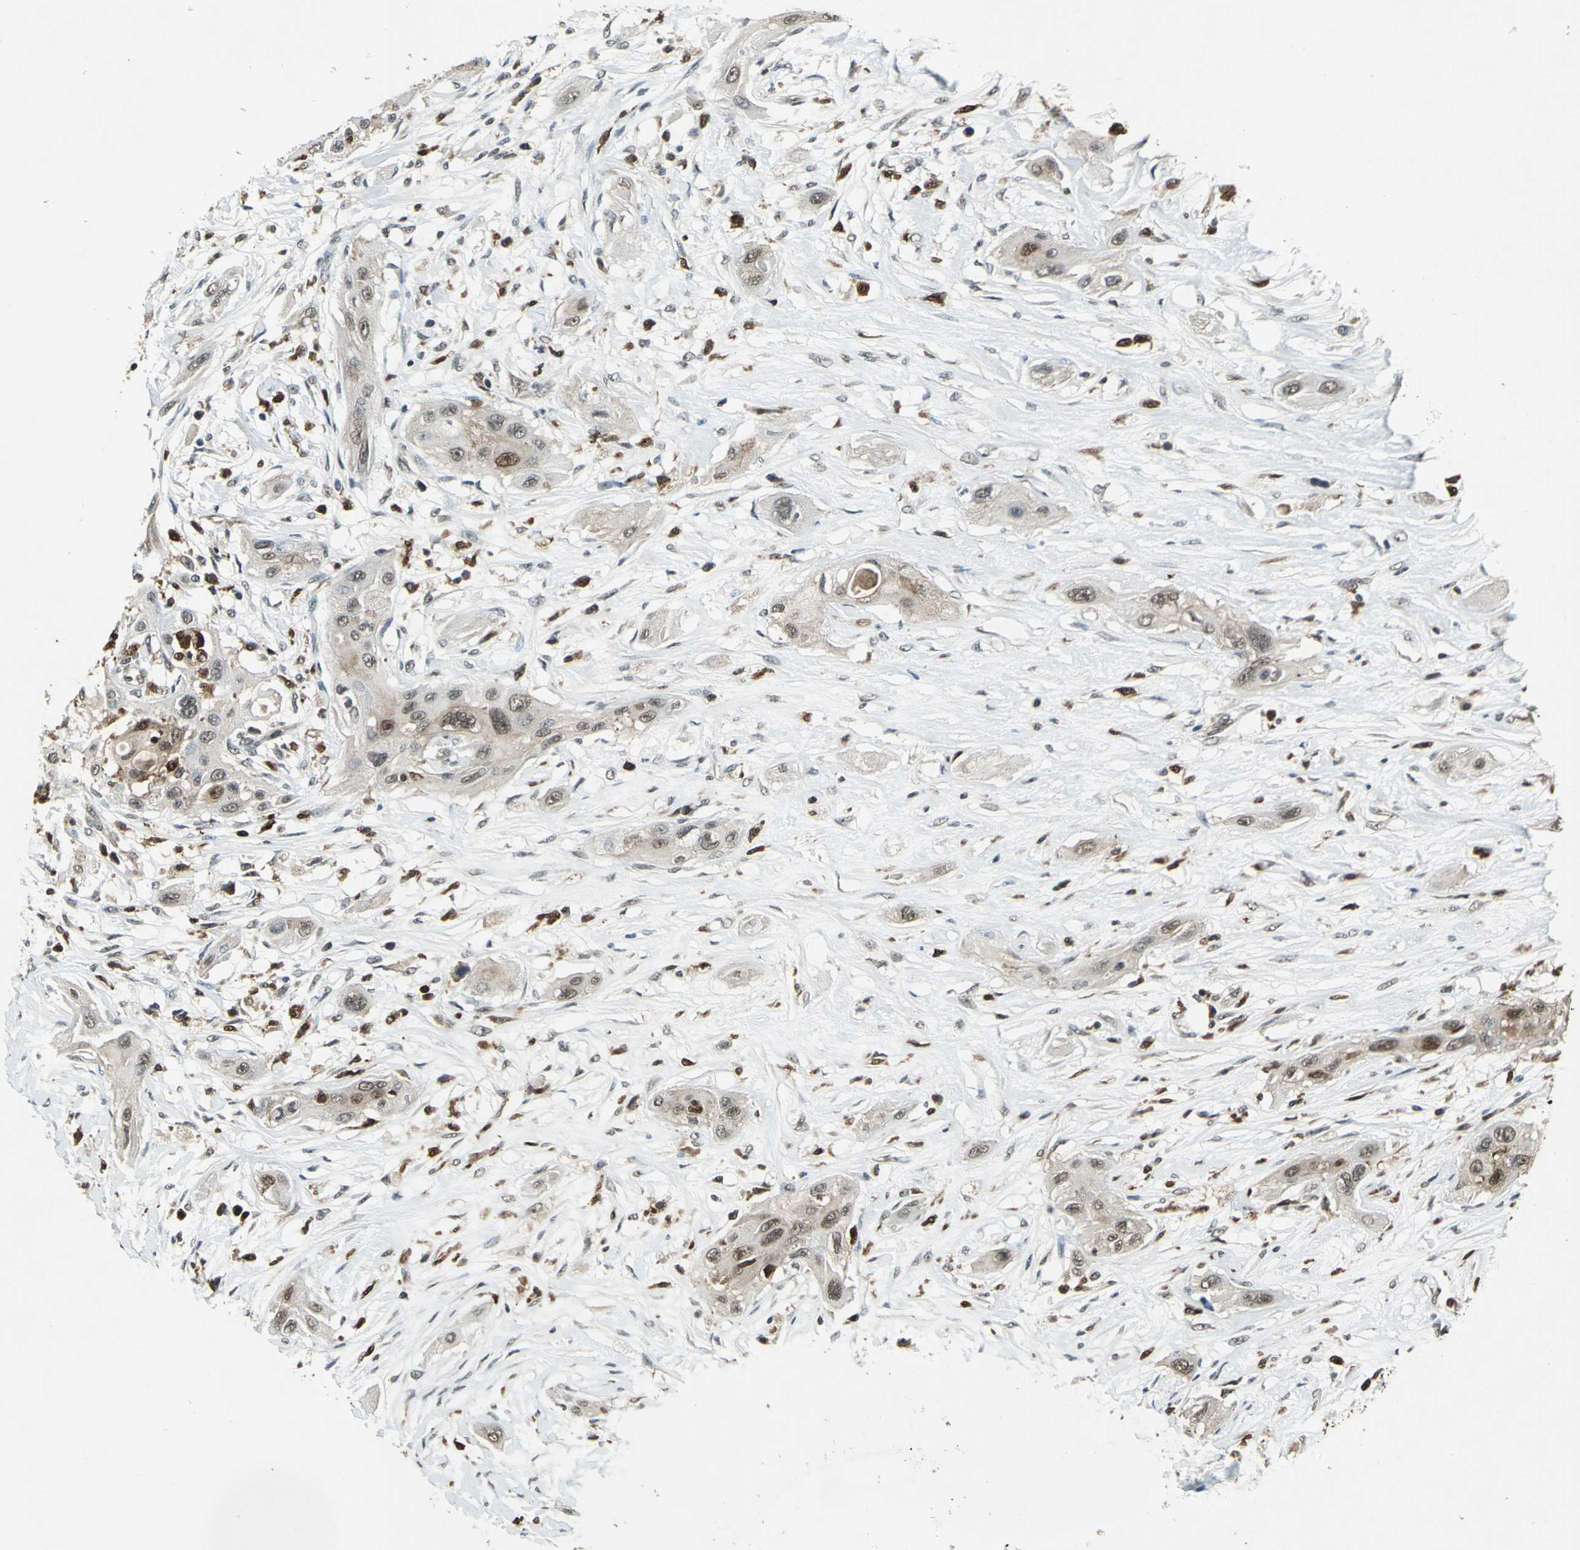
{"staining": {"intensity": "moderate", "quantity": ">75%", "location": "nuclear"}, "tissue": "lung cancer", "cell_type": "Tumor cells", "image_type": "cancer", "snomed": [{"axis": "morphology", "description": "Squamous cell carcinoma, NOS"}, {"axis": "topography", "description": "Lung"}], "caption": "Immunohistochemical staining of human lung squamous cell carcinoma reveals medium levels of moderate nuclear expression in about >75% of tumor cells. (DAB (3,3'-diaminobenzidine) IHC with brightfield microscopy, high magnification).", "gene": "PYCARD", "patient": {"sex": "female", "age": 47}}